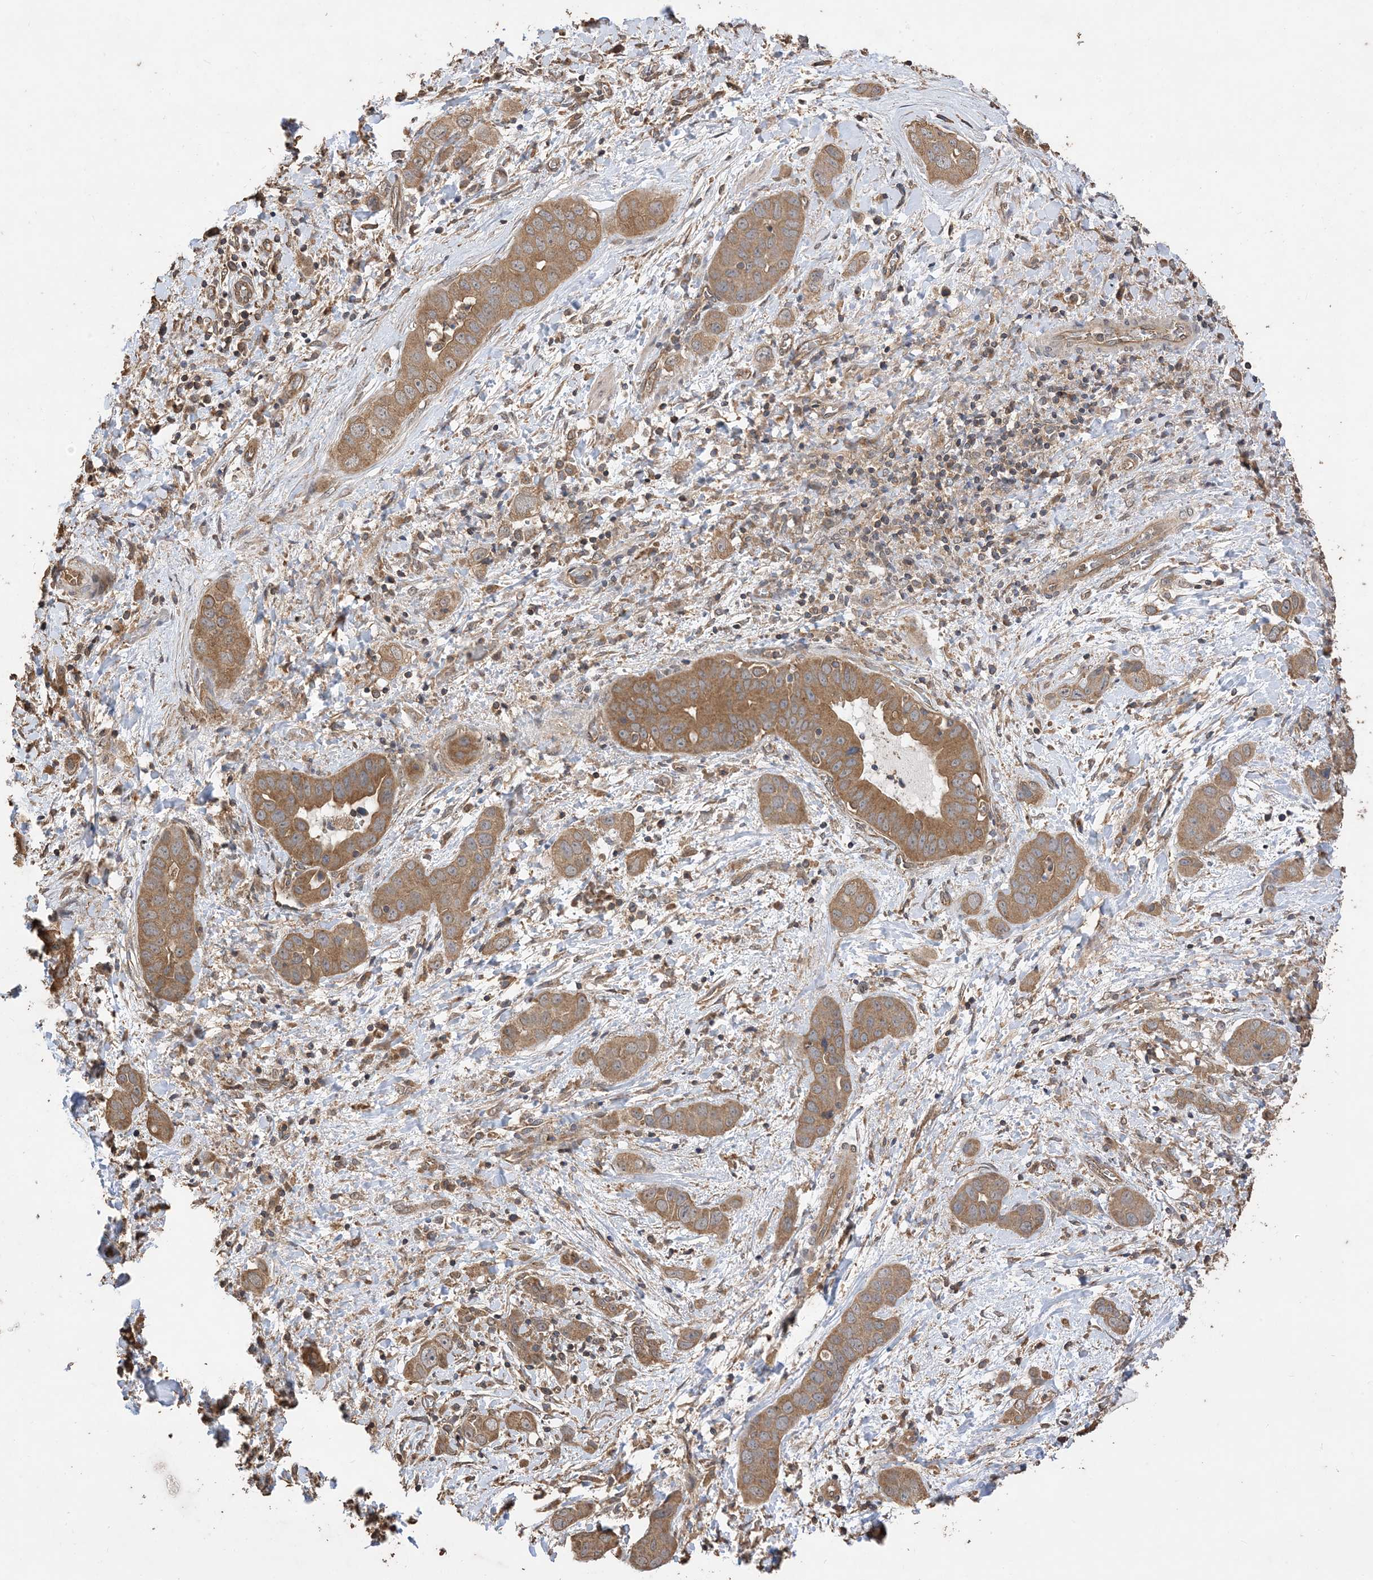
{"staining": {"intensity": "moderate", "quantity": ">75%", "location": "cytoplasmic/membranous"}, "tissue": "liver cancer", "cell_type": "Tumor cells", "image_type": "cancer", "snomed": [{"axis": "morphology", "description": "Cholangiocarcinoma"}, {"axis": "topography", "description": "Liver"}], "caption": "Moderate cytoplasmic/membranous positivity for a protein is appreciated in about >75% of tumor cells of liver cancer (cholangiocarcinoma) using immunohistochemistry.", "gene": "ZKSCAN5", "patient": {"sex": "female", "age": 52}}